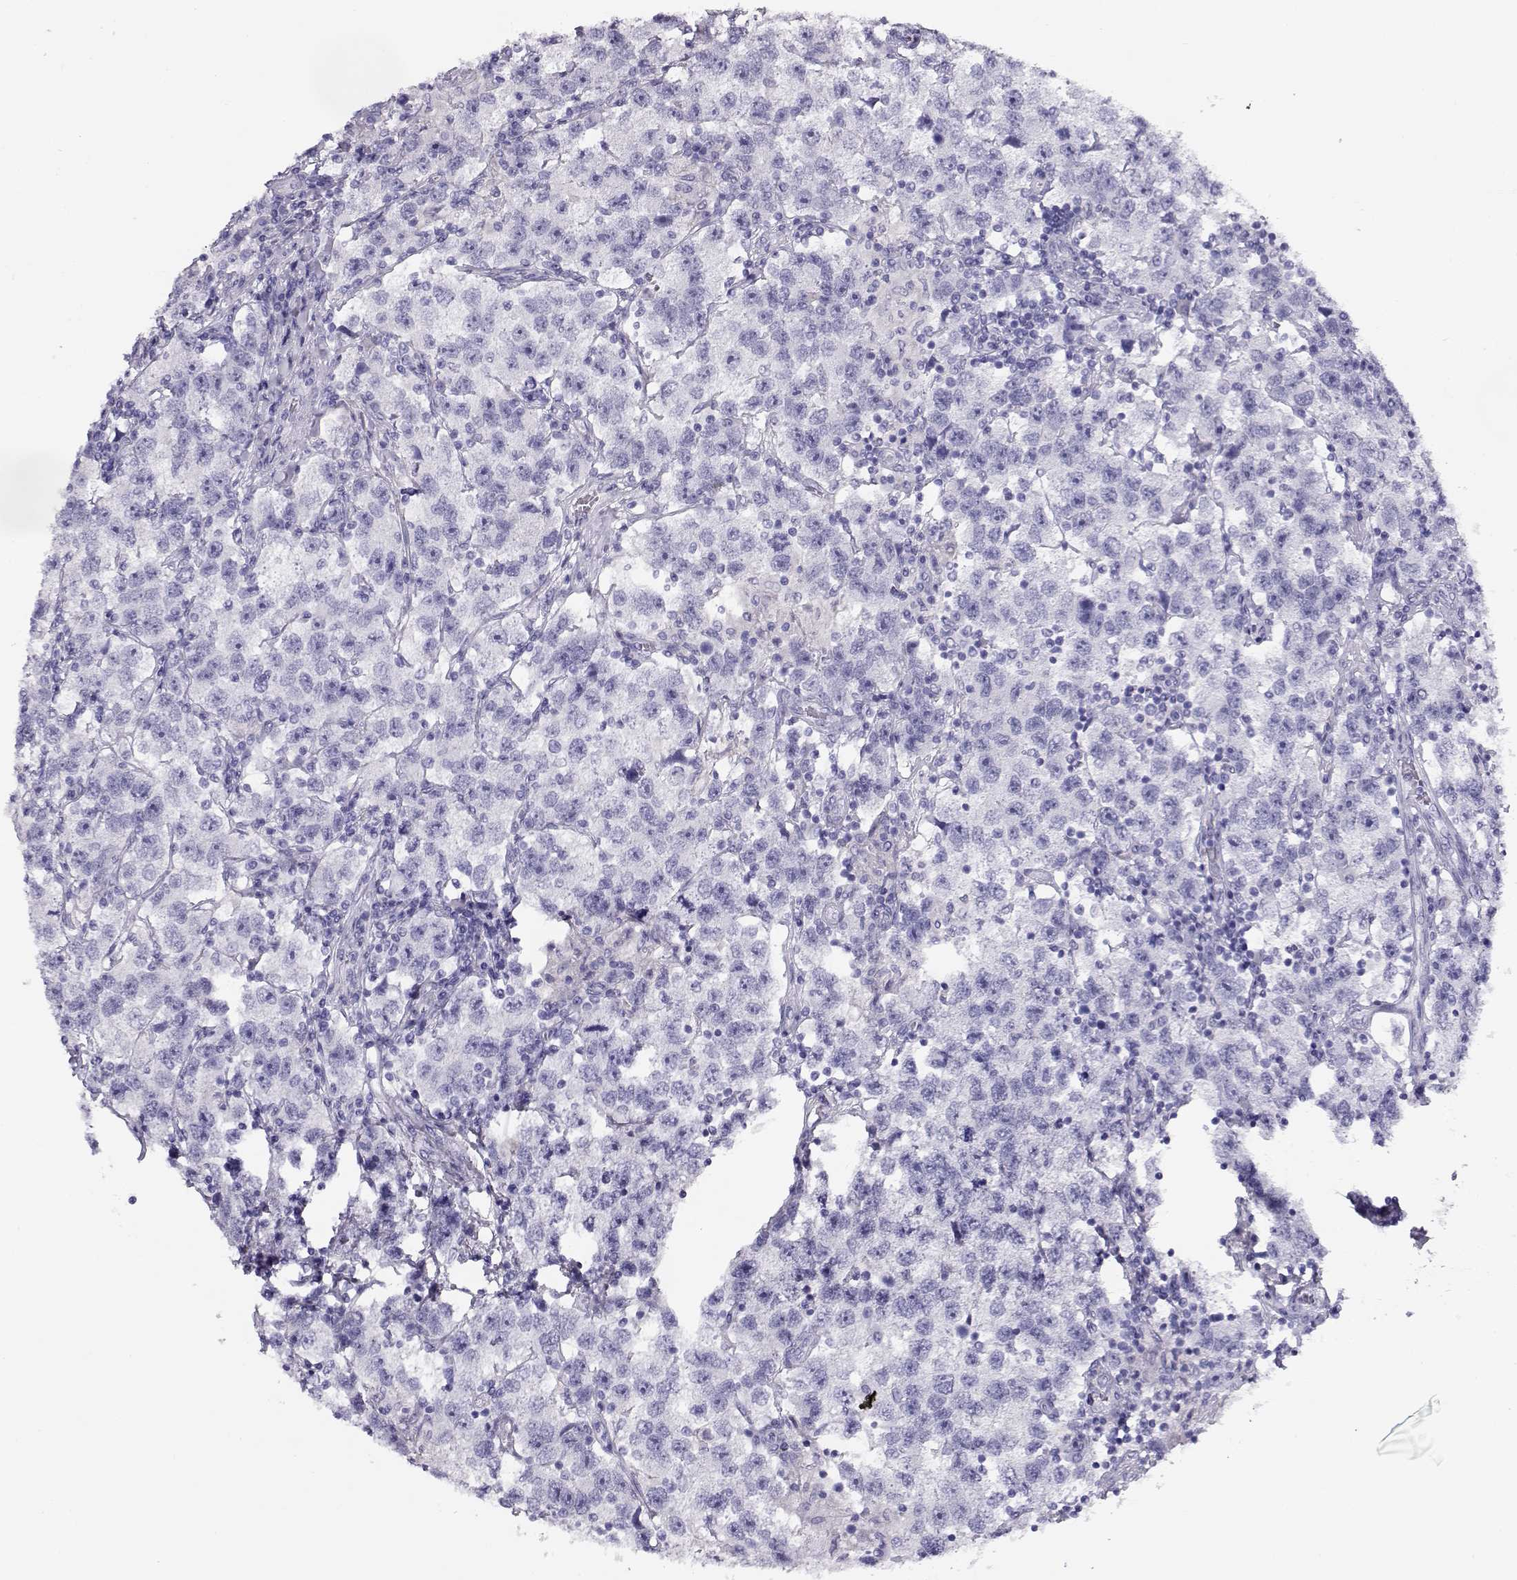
{"staining": {"intensity": "negative", "quantity": "none", "location": "none"}, "tissue": "testis cancer", "cell_type": "Tumor cells", "image_type": "cancer", "snomed": [{"axis": "morphology", "description": "Seminoma, NOS"}, {"axis": "topography", "description": "Testis"}], "caption": "This is an immunohistochemistry image of testis cancer (seminoma). There is no staining in tumor cells.", "gene": "CRX", "patient": {"sex": "male", "age": 26}}